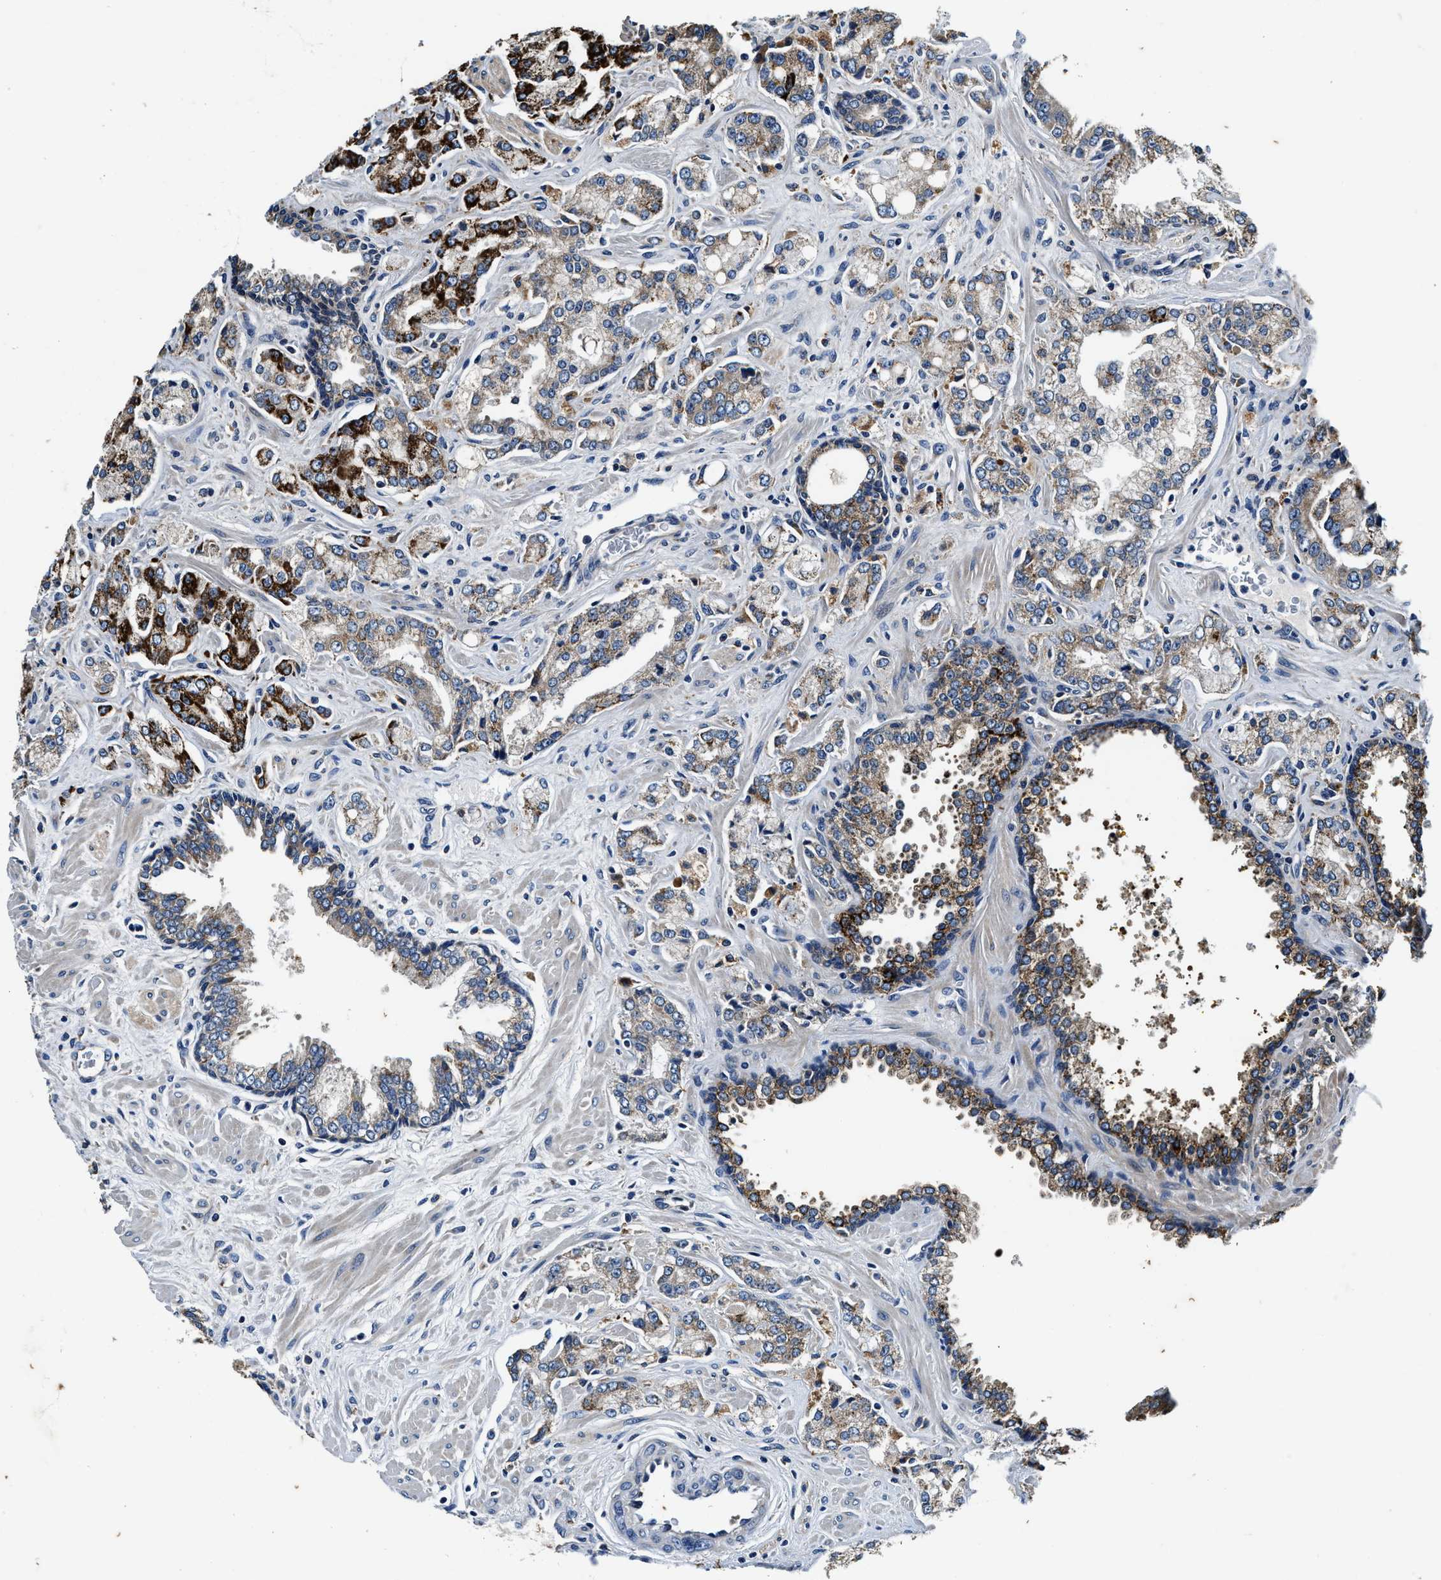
{"staining": {"intensity": "strong", "quantity": "25%-75%", "location": "cytoplasmic/membranous"}, "tissue": "prostate cancer", "cell_type": "Tumor cells", "image_type": "cancer", "snomed": [{"axis": "morphology", "description": "Adenocarcinoma, High grade"}, {"axis": "topography", "description": "Prostate"}], "caption": "Prostate cancer stained with immunohistochemistry (IHC) demonstrates strong cytoplasmic/membranous positivity in about 25%-75% of tumor cells.", "gene": "PI4KB", "patient": {"sex": "male", "age": 67}}